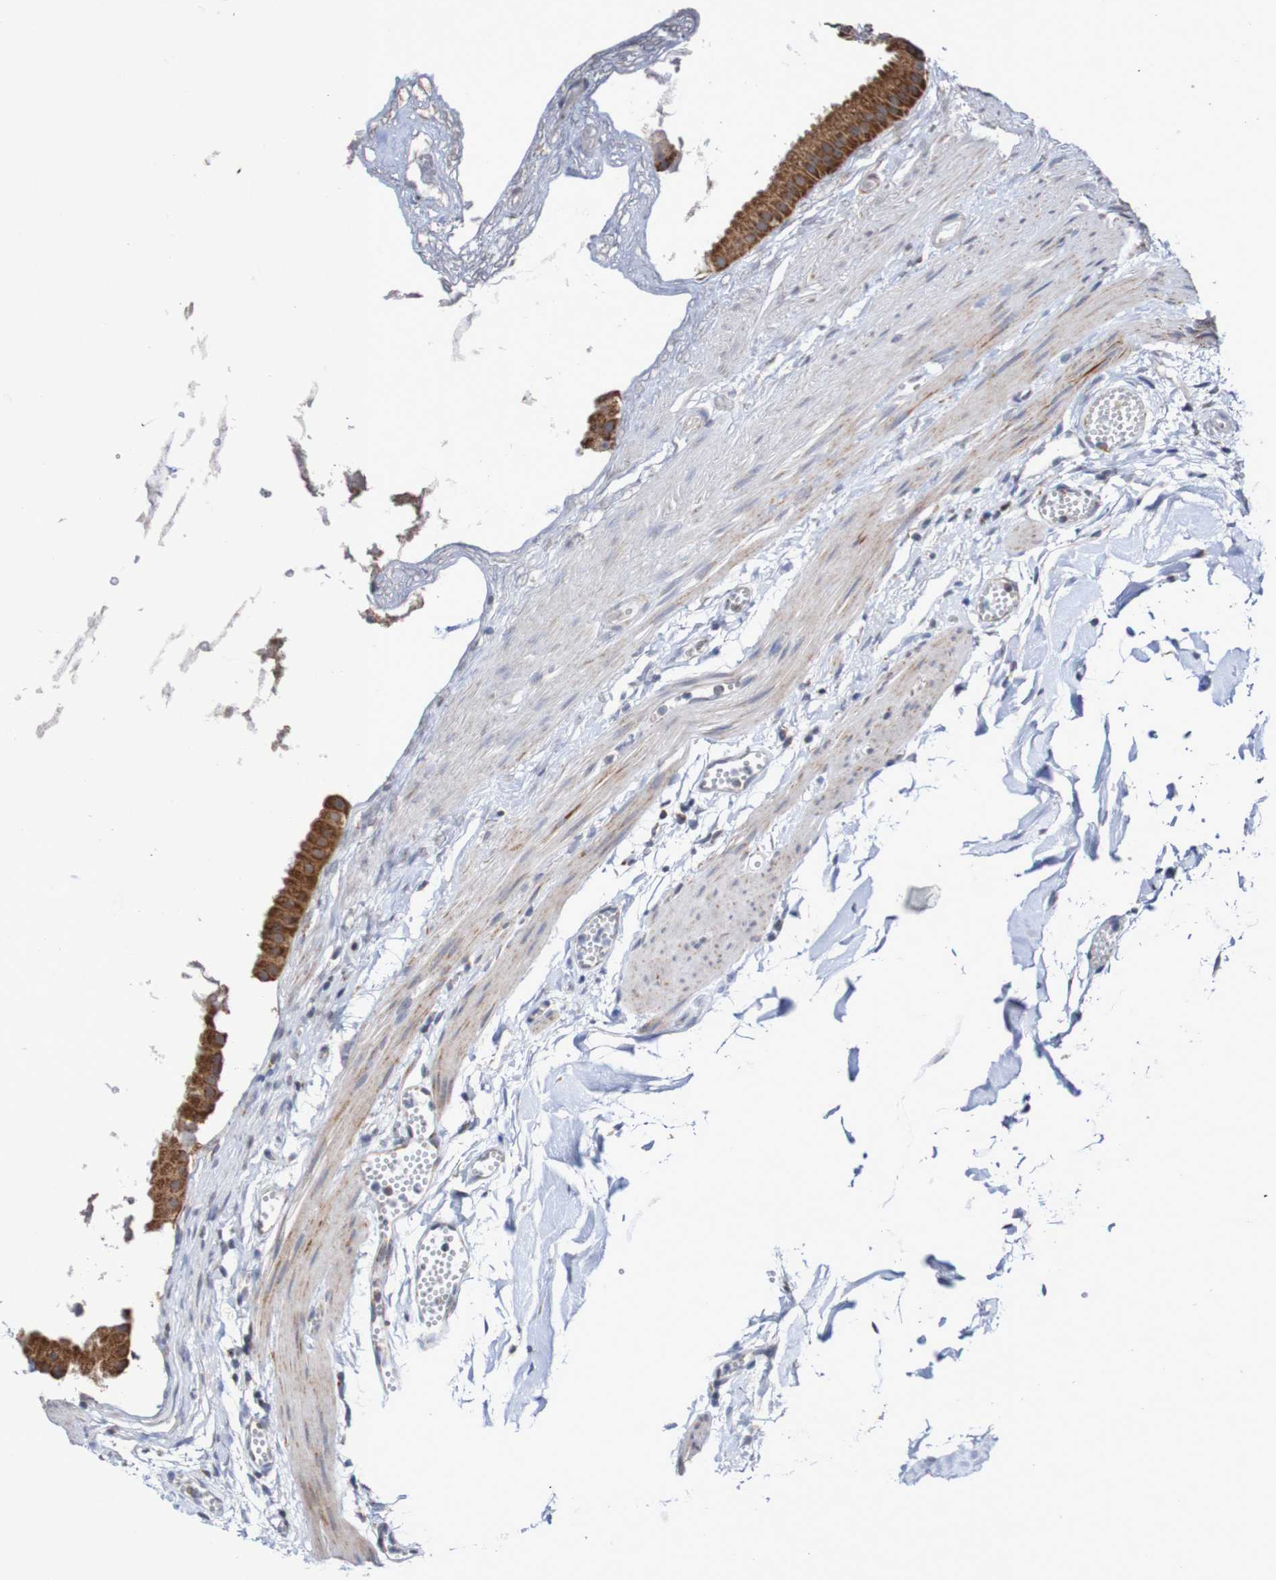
{"staining": {"intensity": "strong", "quantity": ">75%", "location": "cytoplasmic/membranous"}, "tissue": "gallbladder", "cell_type": "Glandular cells", "image_type": "normal", "snomed": [{"axis": "morphology", "description": "Normal tissue, NOS"}, {"axis": "topography", "description": "Gallbladder"}], "caption": "An image of human gallbladder stained for a protein exhibits strong cytoplasmic/membranous brown staining in glandular cells.", "gene": "DVL1", "patient": {"sex": "female", "age": 64}}